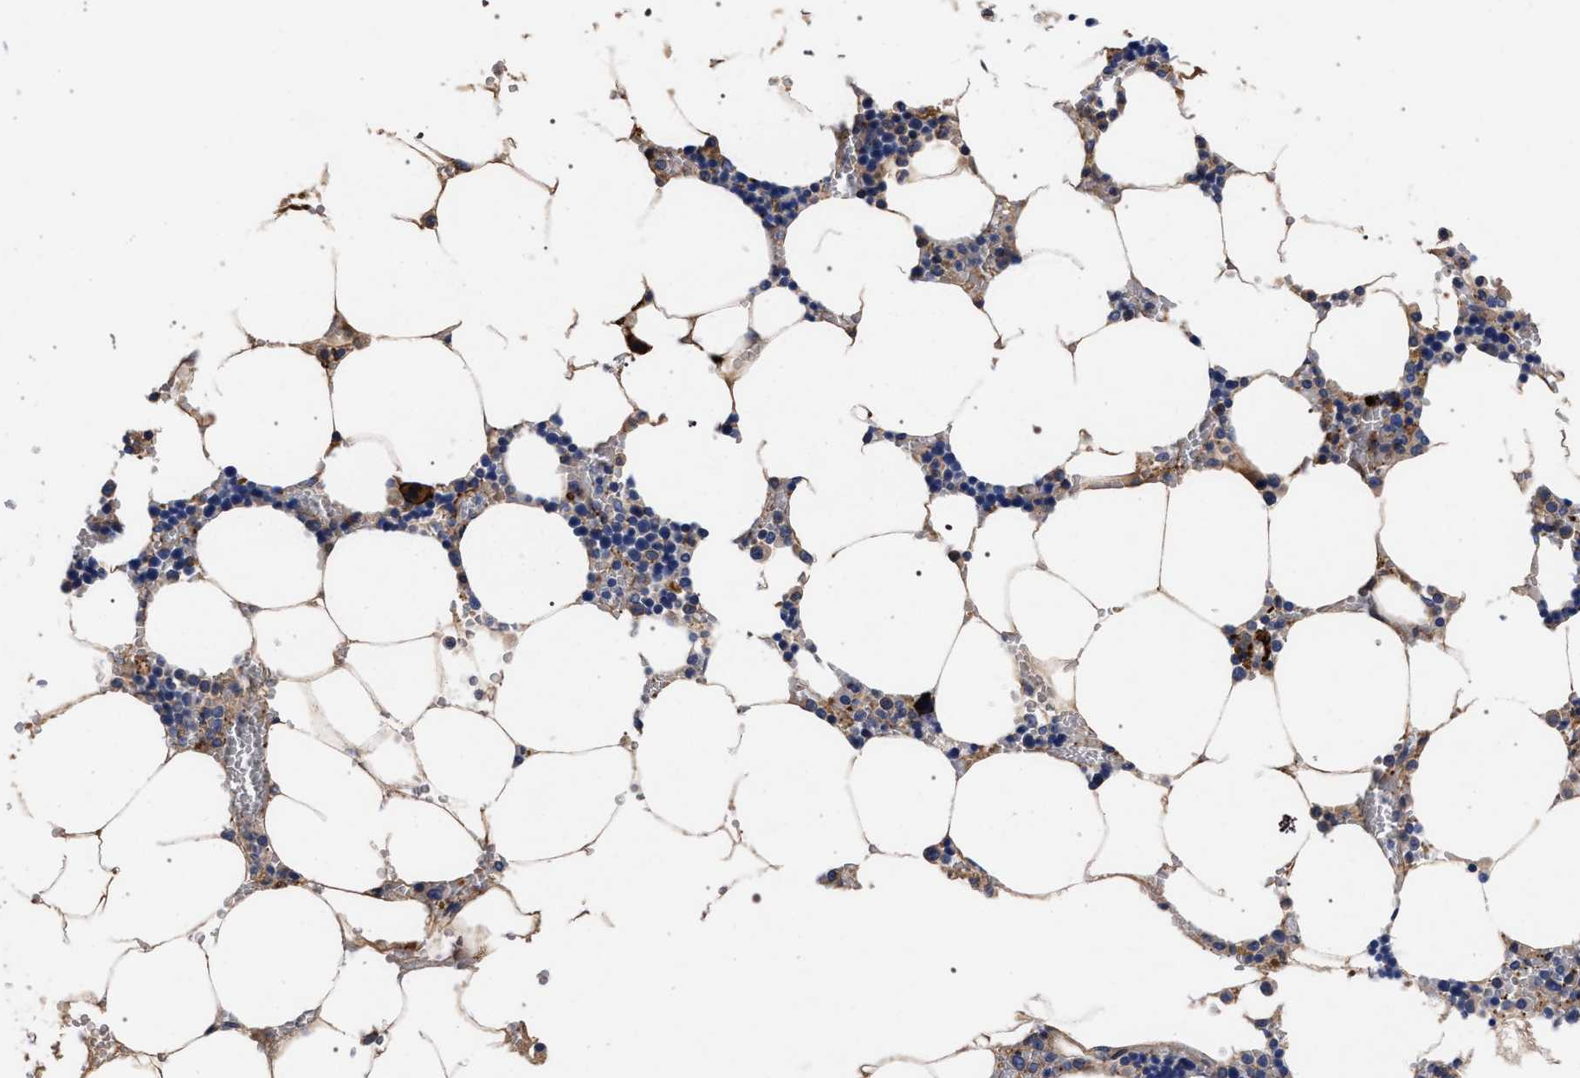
{"staining": {"intensity": "moderate", "quantity": ">75%", "location": "cytoplasmic/membranous"}, "tissue": "bone marrow", "cell_type": "Hematopoietic cells", "image_type": "normal", "snomed": [{"axis": "morphology", "description": "Normal tissue, NOS"}, {"axis": "topography", "description": "Bone marrow"}], "caption": "Normal bone marrow demonstrates moderate cytoplasmic/membranous expression in approximately >75% of hematopoietic cells, visualized by immunohistochemistry.", "gene": "ACOX1", "patient": {"sex": "male", "age": 70}}